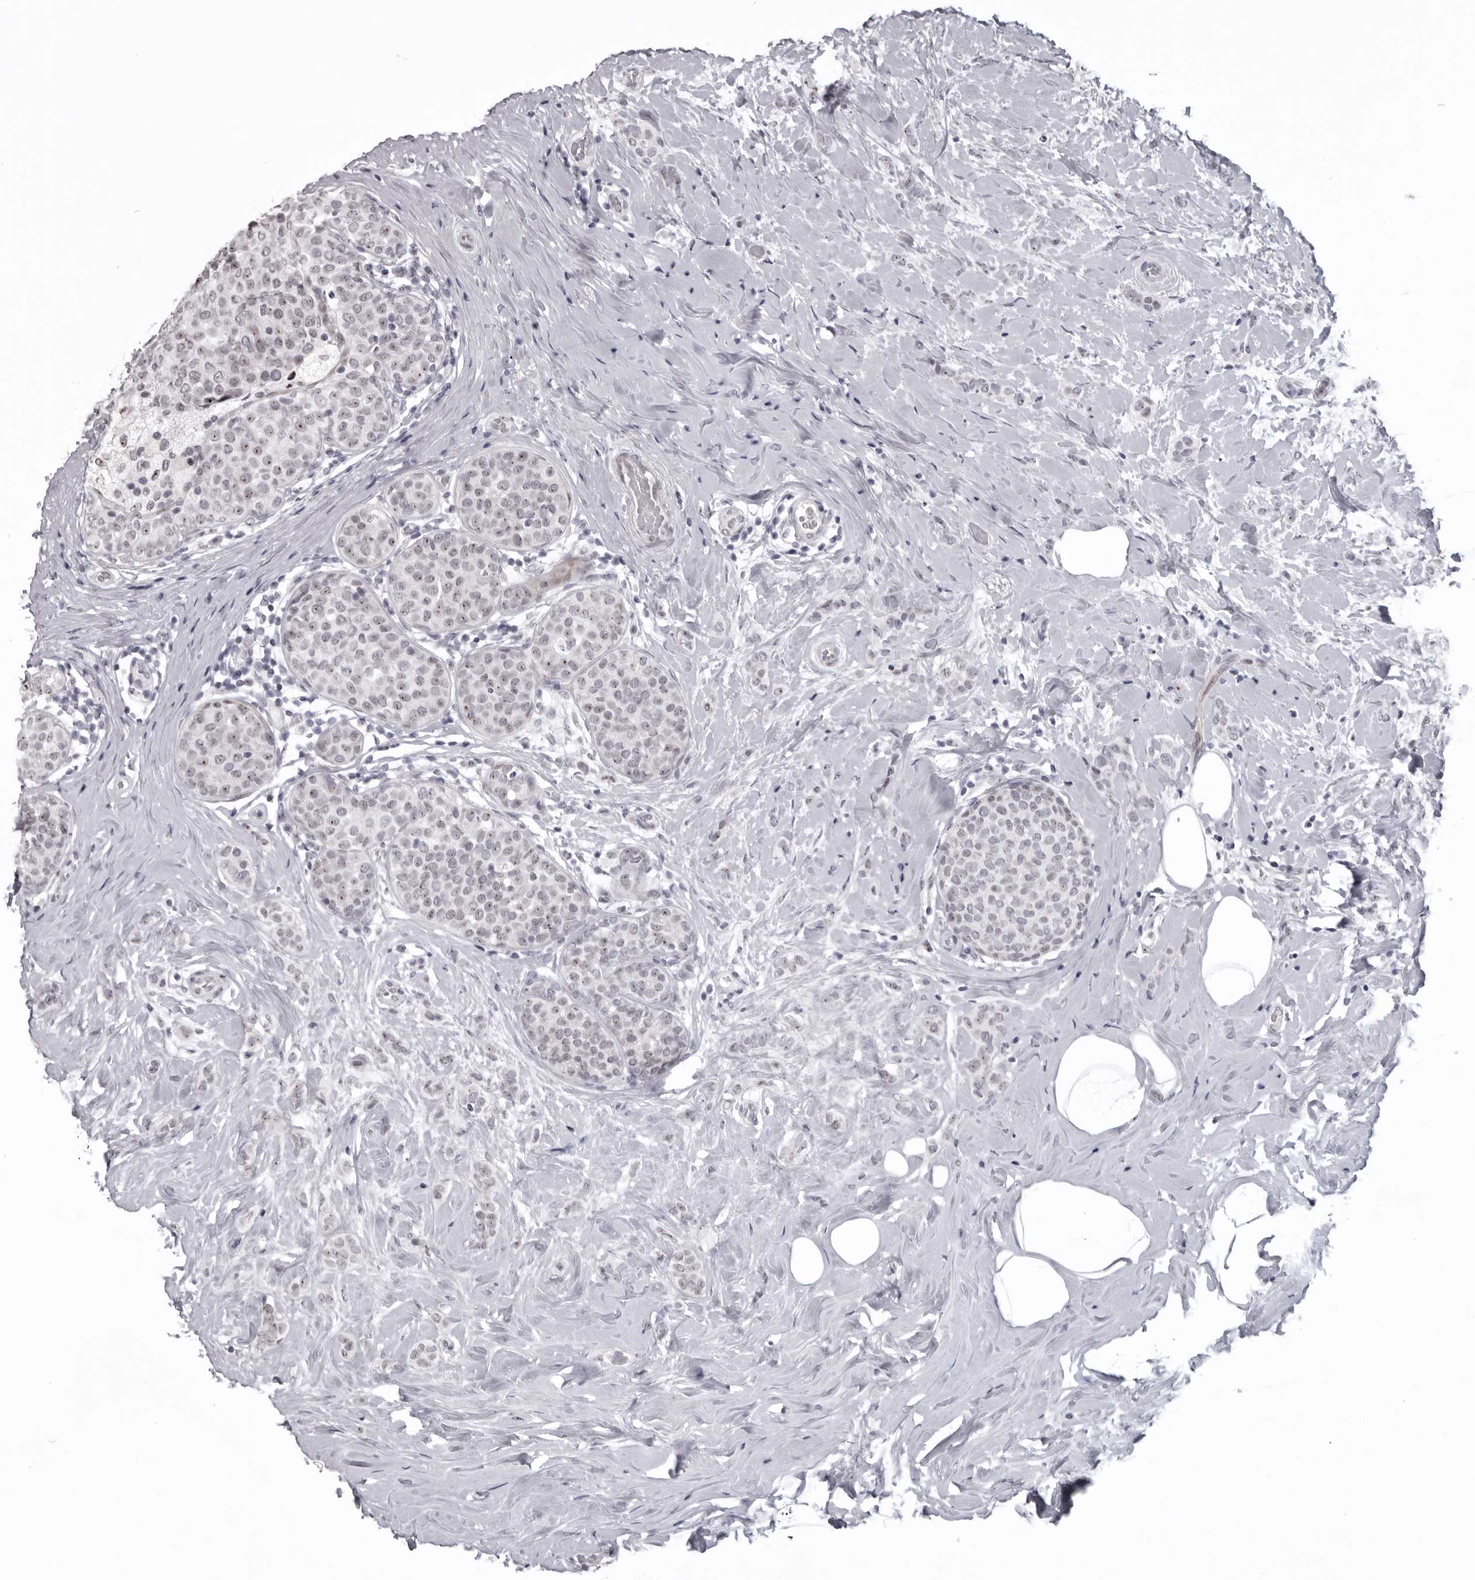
{"staining": {"intensity": "moderate", "quantity": "<25%", "location": "nuclear"}, "tissue": "breast cancer", "cell_type": "Tumor cells", "image_type": "cancer", "snomed": [{"axis": "morphology", "description": "Lobular carcinoma, in situ"}, {"axis": "morphology", "description": "Lobular carcinoma"}, {"axis": "topography", "description": "Breast"}], "caption": "The photomicrograph displays a brown stain indicating the presence of a protein in the nuclear of tumor cells in lobular carcinoma in situ (breast).", "gene": "HELZ", "patient": {"sex": "female", "age": 41}}